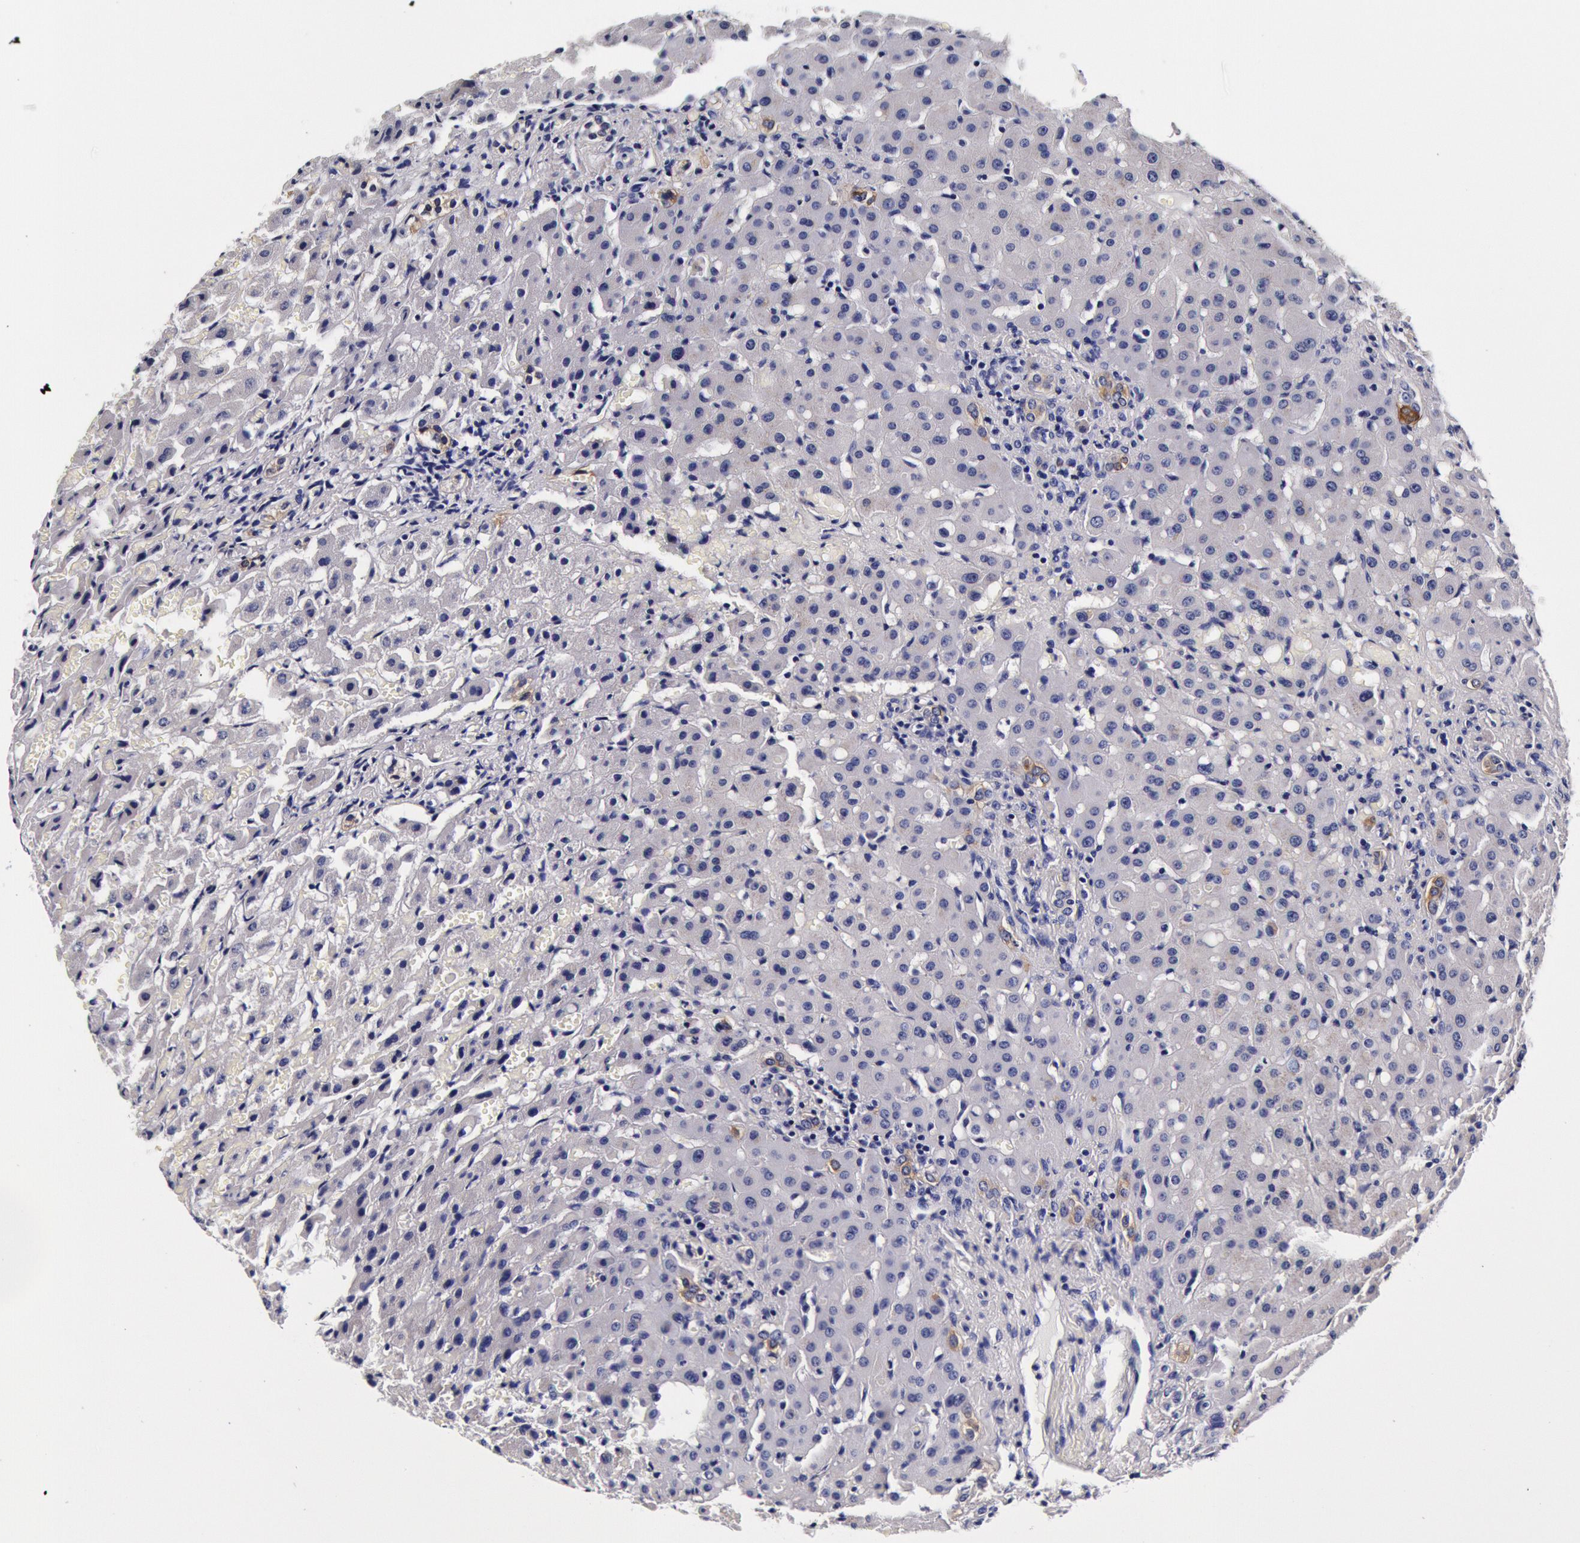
{"staining": {"intensity": "negative", "quantity": "none", "location": "none"}, "tissue": "liver", "cell_type": "Cholangiocytes", "image_type": "normal", "snomed": [{"axis": "morphology", "description": "Normal tissue, NOS"}, {"axis": "topography", "description": "Liver"}], "caption": "DAB (3,3'-diaminobenzidine) immunohistochemical staining of normal human liver exhibits no significant staining in cholangiocytes.", "gene": "CCDC22", "patient": {"sex": "female", "age": 27}}